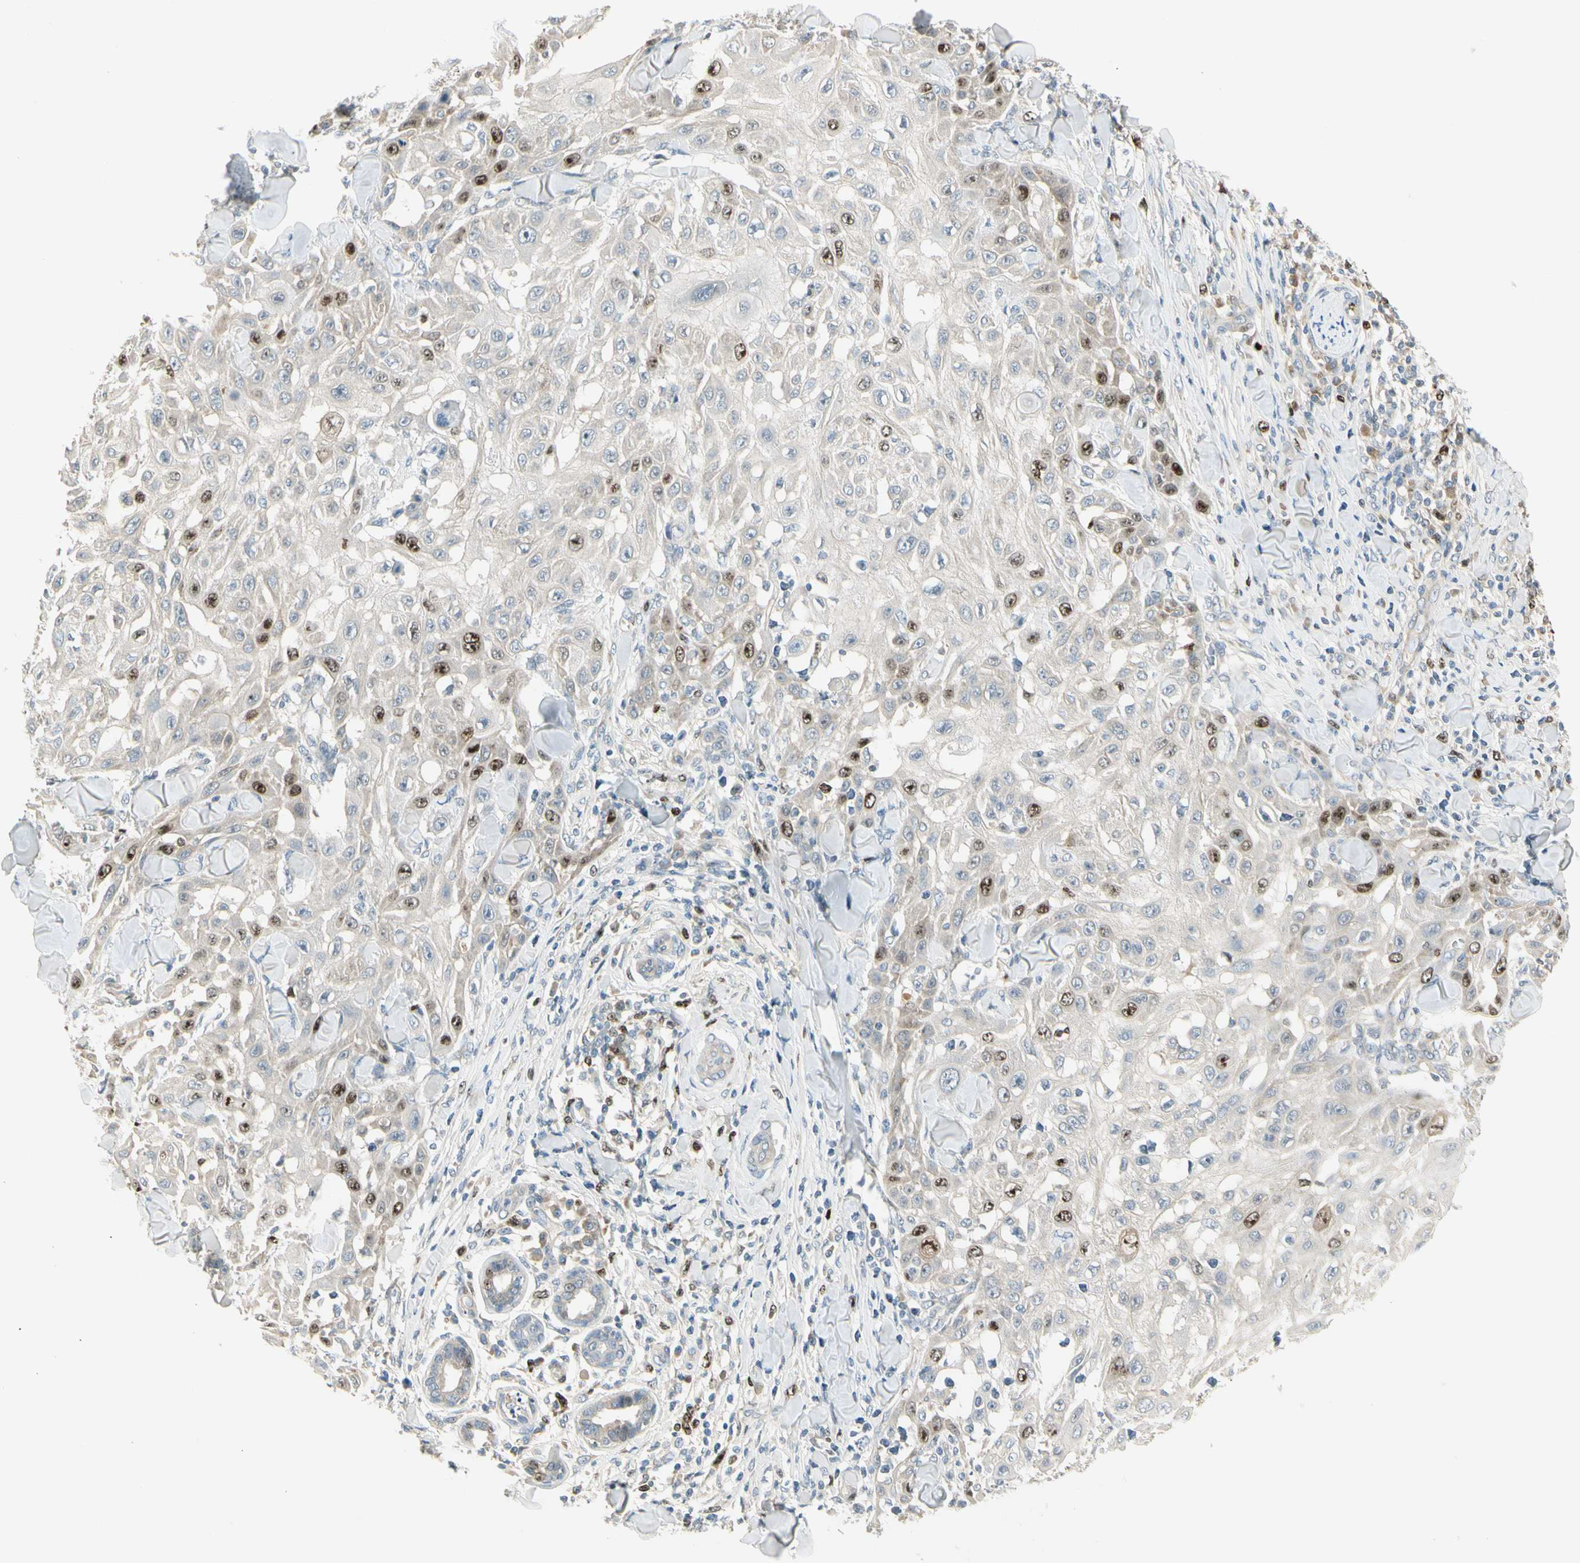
{"staining": {"intensity": "strong", "quantity": "<25%", "location": "nuclear"}, "tissue": "skin cancer", "cell_type": "Tumor cells", "image_type": "cancer", "snomed": [{"axis": "morphology", "description": "Squamous cell carcinoma, NOS"}, {"axis": "topography", "description": "Skin"}], "caption": "DAB immunohistochemical staining of human skin squamous cell carcinoma exhibits strong nuclear protein positivity in approximately <25% of tumor cells.", "gene": "PITX1", "patient": {"sex": "male", "age": 24}}